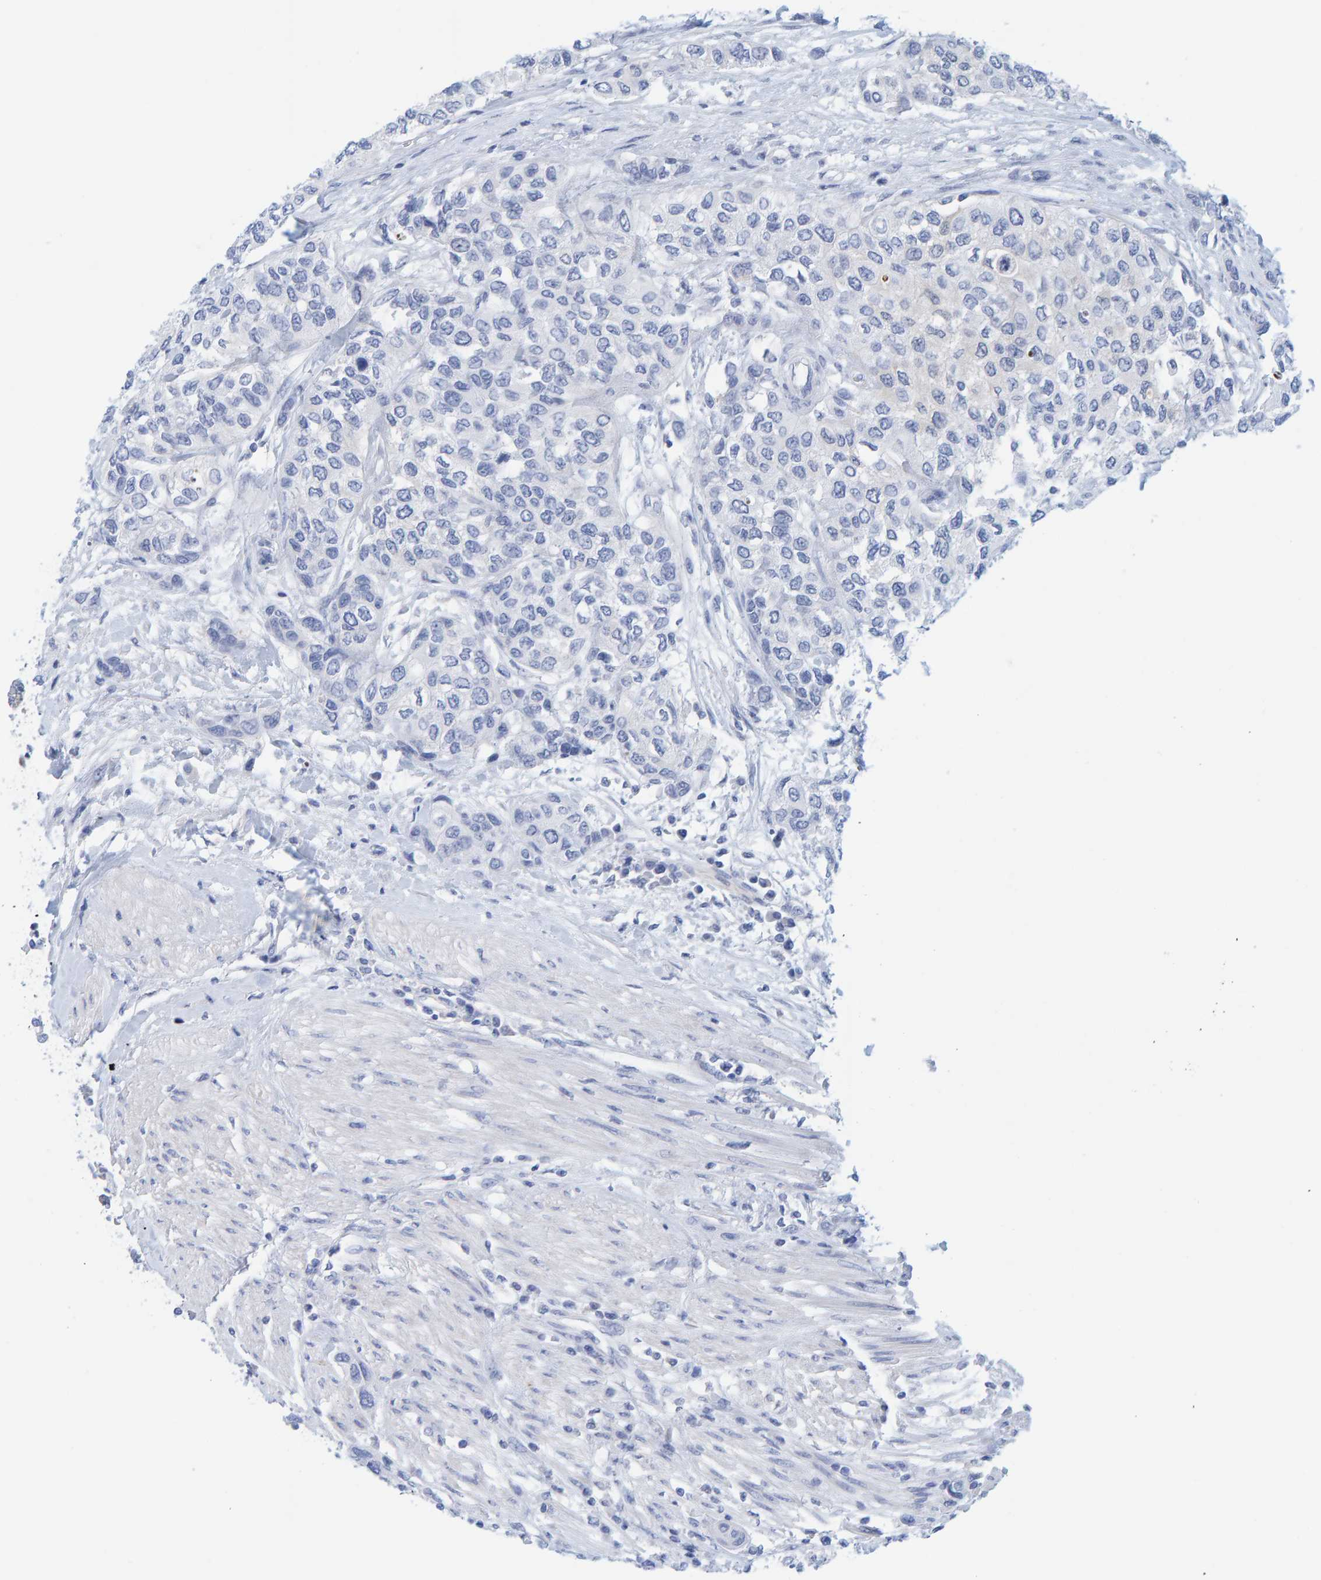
{"staining": {"intensity": "negative", "quantity": "none", "location": "none"}, "tissue": "urothelial cancer", "cell_type": "Tumor cells", "image_type": "cancer", "snomed": [{"axis": "morphology", "description": "Urothelial carcinoma, High grade"}, {"axis": "topography", "description": "Urinary bladder"}], "caption": "There is no significant positivity in tumor cells of urothelial carcinoma (high-grade).", "gene": "KLHL11", "patient": {"sex": "female", "age": 56}}